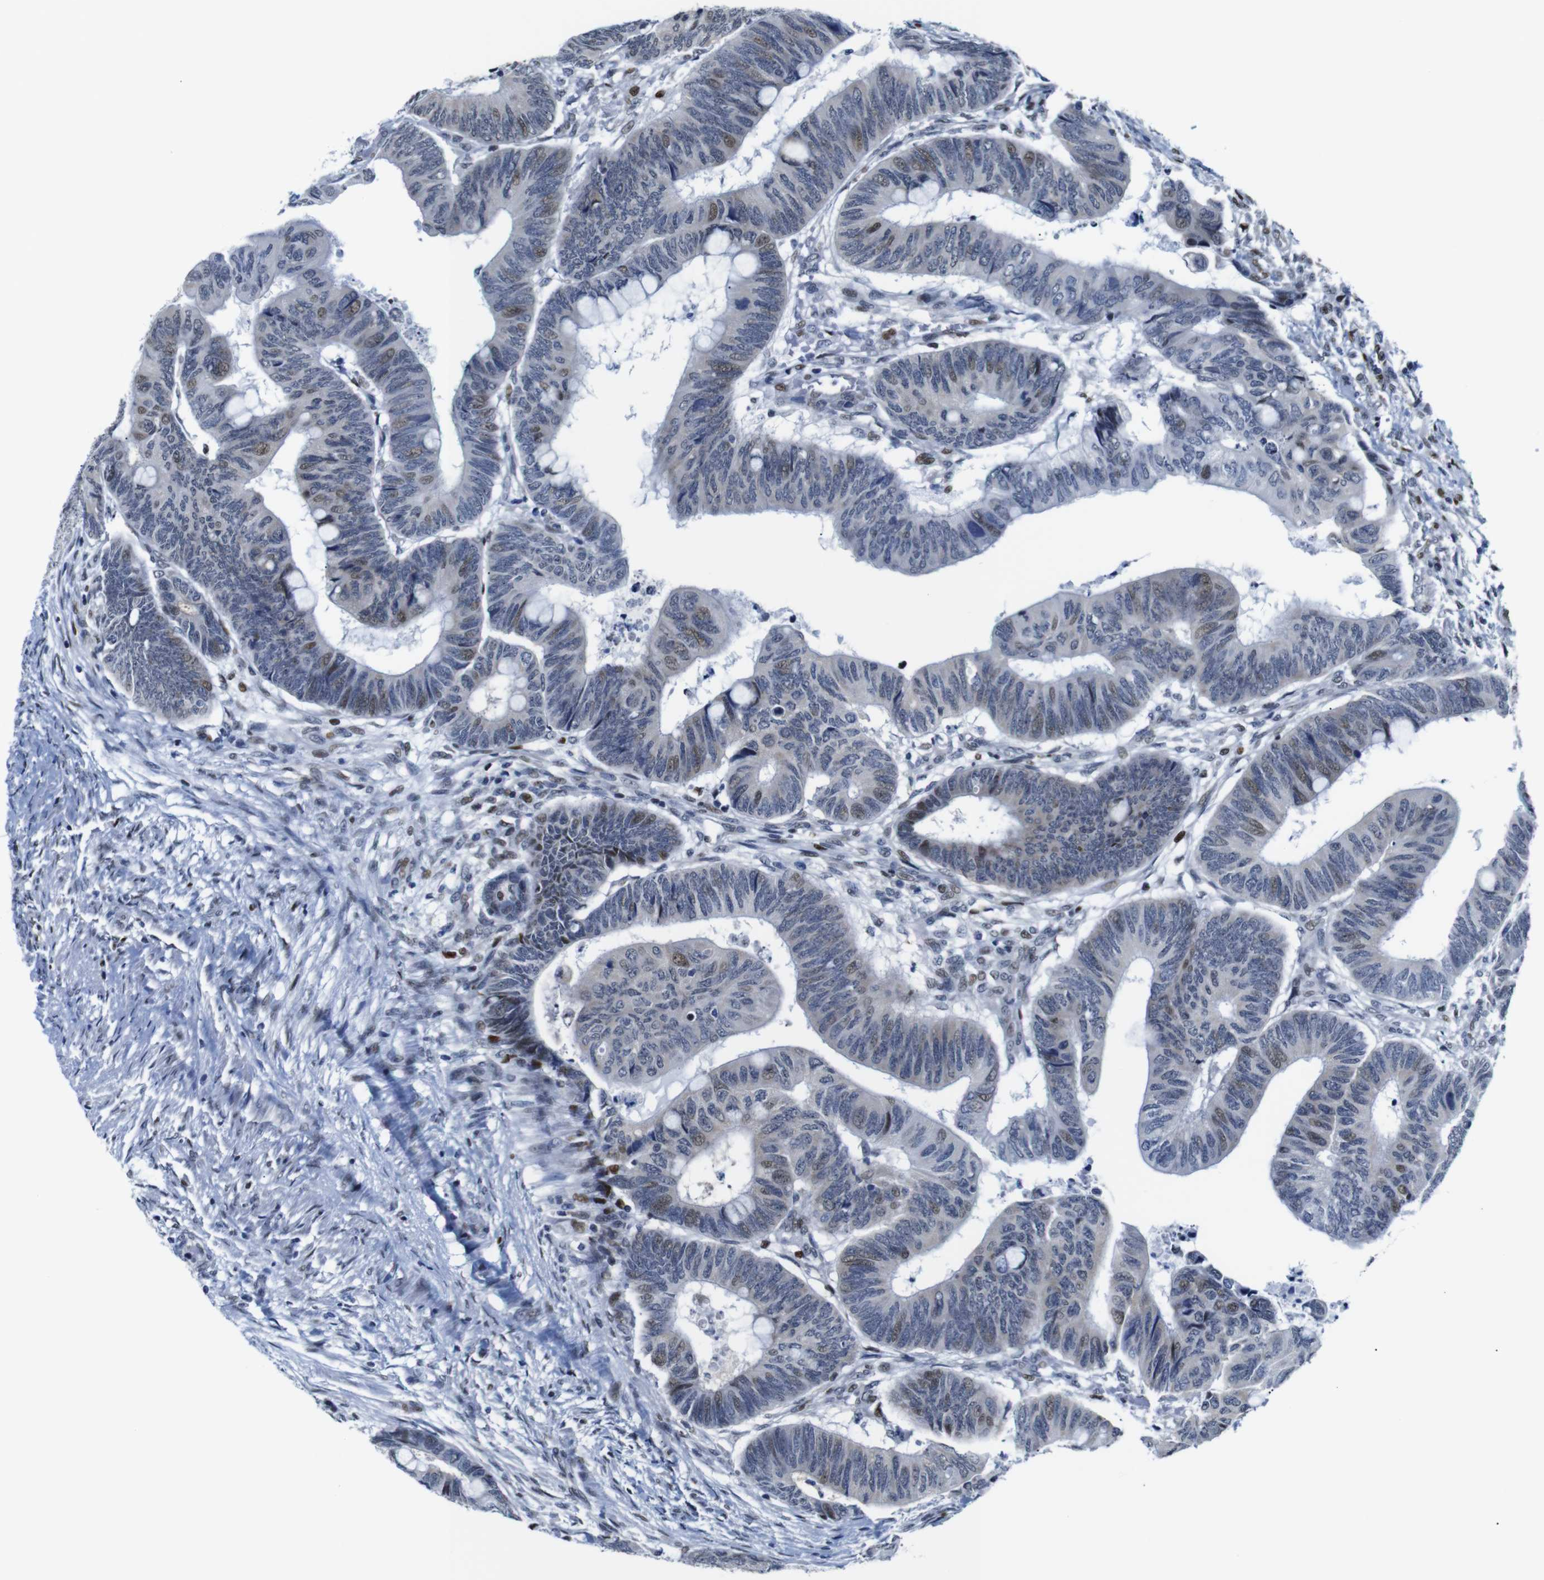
{"staining": {"intensity": "weak", "quantity": "<25%", "location": "nuclear"}, "tissue": "colorectal cancer", "cell_type": "Tumor cells", "image_type": "cancer", "snomed": [{"axis": "morphology", "description": "Normal tissue, NOS"}, {"axis": "morphology", "description": "Adenocarcinoma, NOS"}, {"axis": "topography", "description": "Rectum"}, {"axis": "topography", "description": "Peripheral nerve tissue"}], "caption": "An IHC histopathology image of colorectal cancer (adenocarcinoma) is shown. There is no staining in tumor cells of colorectal cancer (adenocarcinoma).", "gene": "GATA6", "patient": {"sex": "male", "age": 92}}